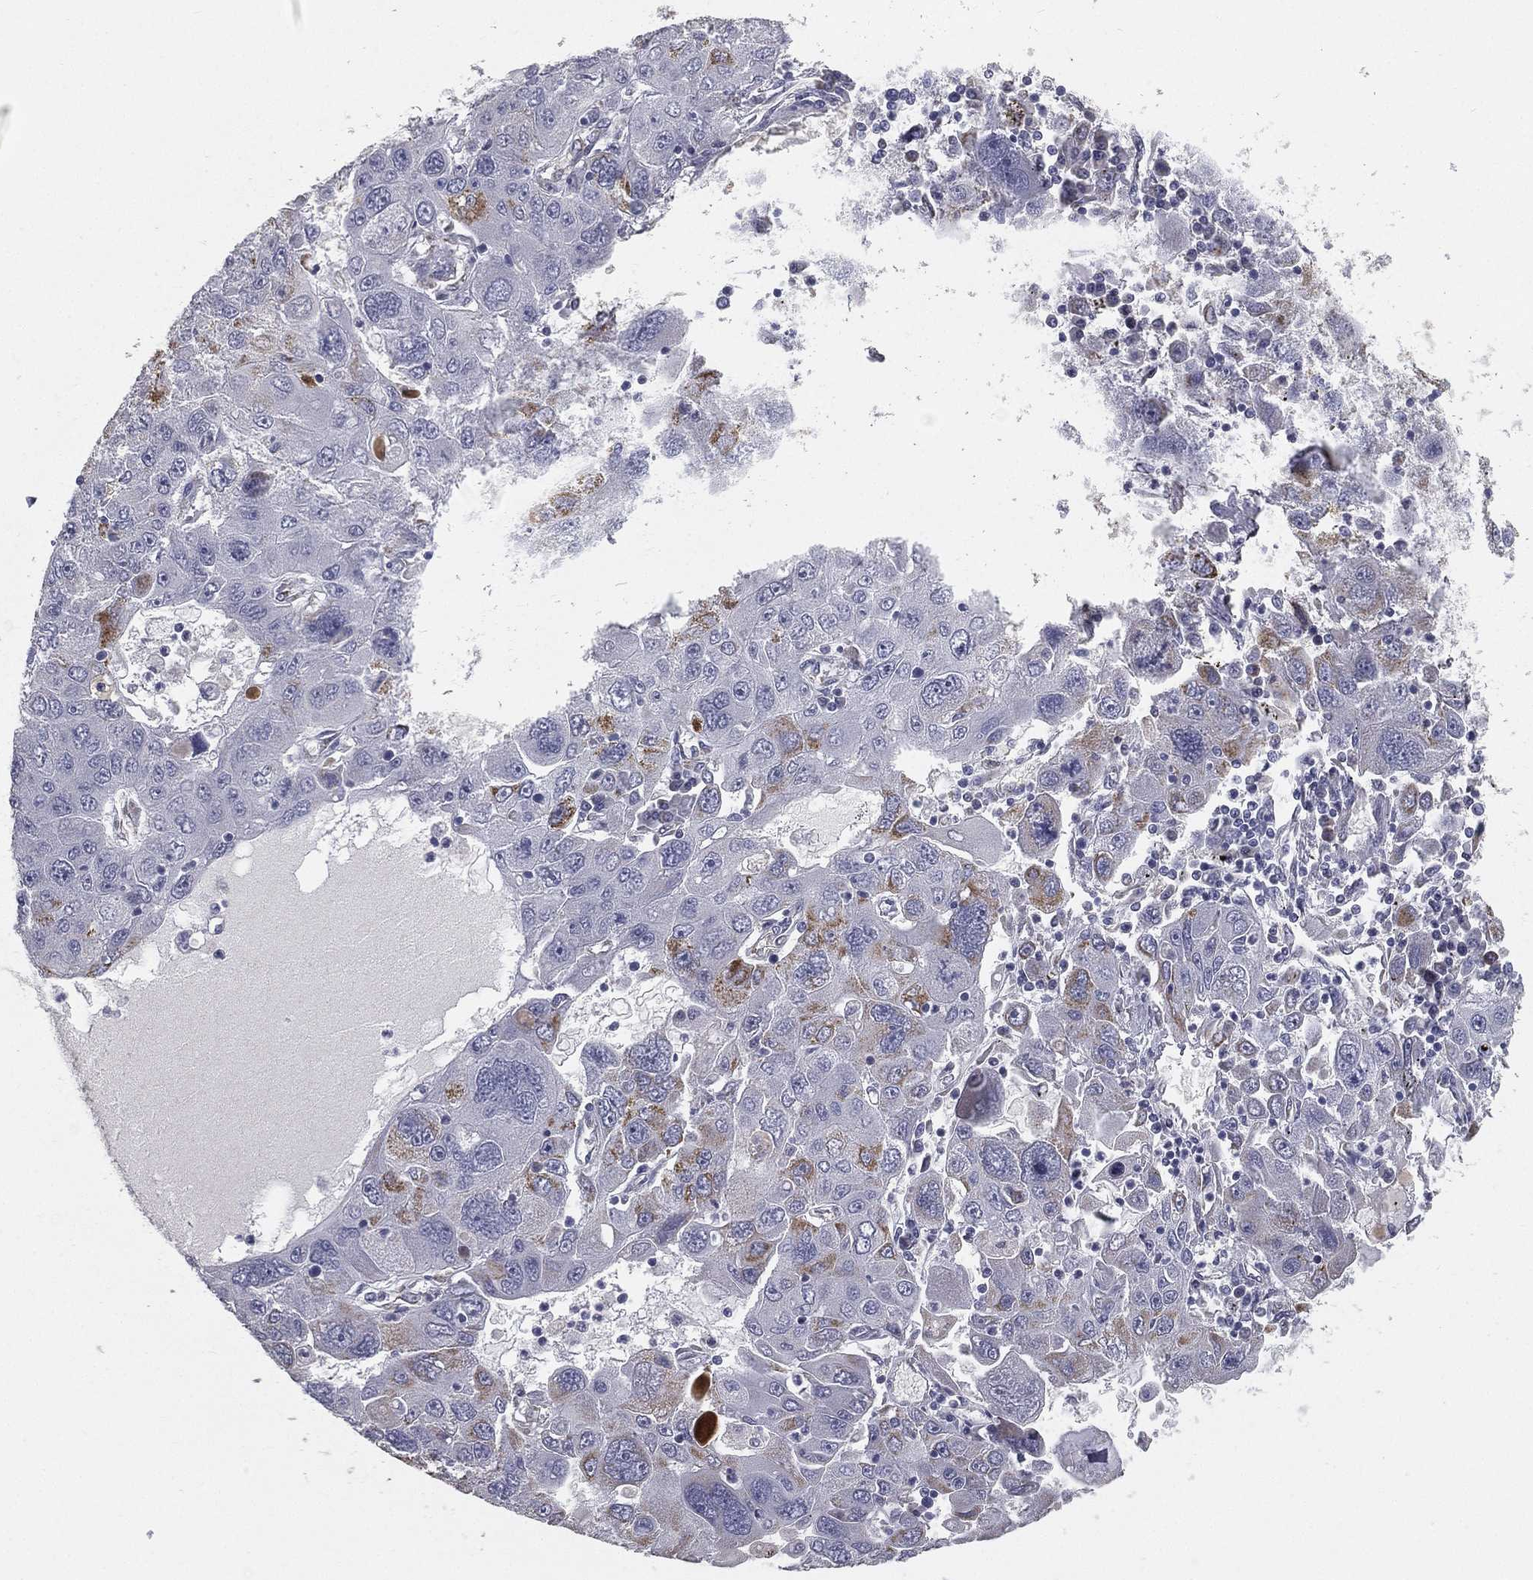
{"staining": {"intensity": "negative", "quantity": "none", "location": "none"}, "tissue": "stomach cancer", "cell_type": "Tumor cells", "image_type": "cancer", "snomed": [{"axis": "morphology", "description": "Adenocarcinoma, NOS"}, {"axis": "topography", "description": "Stomach"}], "caption": "High magnification brightfield microscopy of stomach adenocarcinoma stained with DAB (brown) and counterstained with hematoxylin (blue): tumor cells show no significant staining.", "gene": "ESX1", "patient": {"sex": "male", "age": 56}}